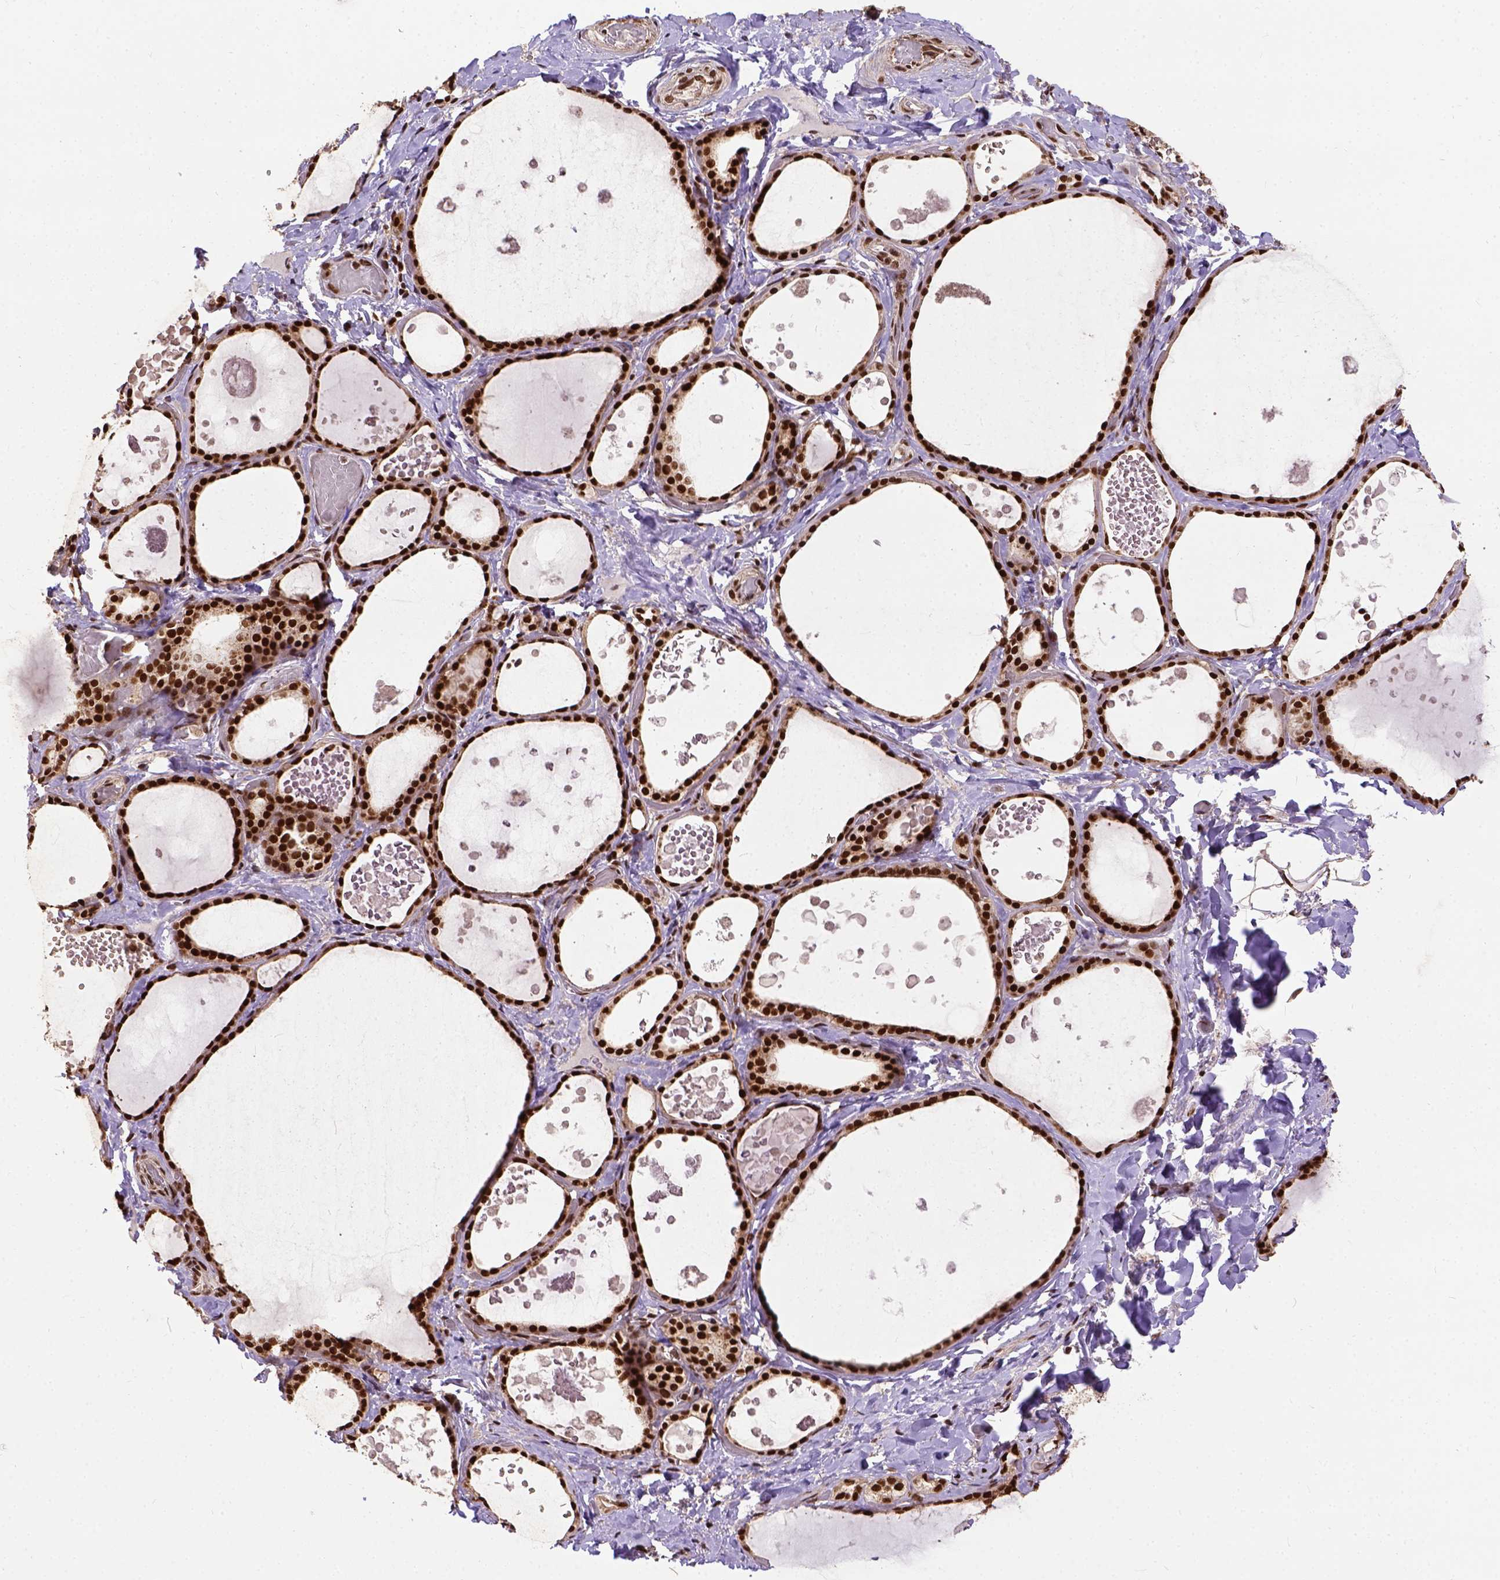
{"staining": {"intensity": "strong", "quantity": ">75%", "location": "nuclear"}, "tissue": "thyroid gland", "cell_type": "Glandular cells", "image_type": "normal", "snomed": [{"axis": "morphology", "description": "Normal tissue, NOS"}, {"axis": "topography", "description": "Thyroid gland"}], "caption": "About >75% of glandular cells in unremarkable human thyroid gland reveal strong nuclear protein expression as visualized by brown immunohistochemical staining.", "gene": "NACC1", "patient": {"sex": "female", "age": 56}}